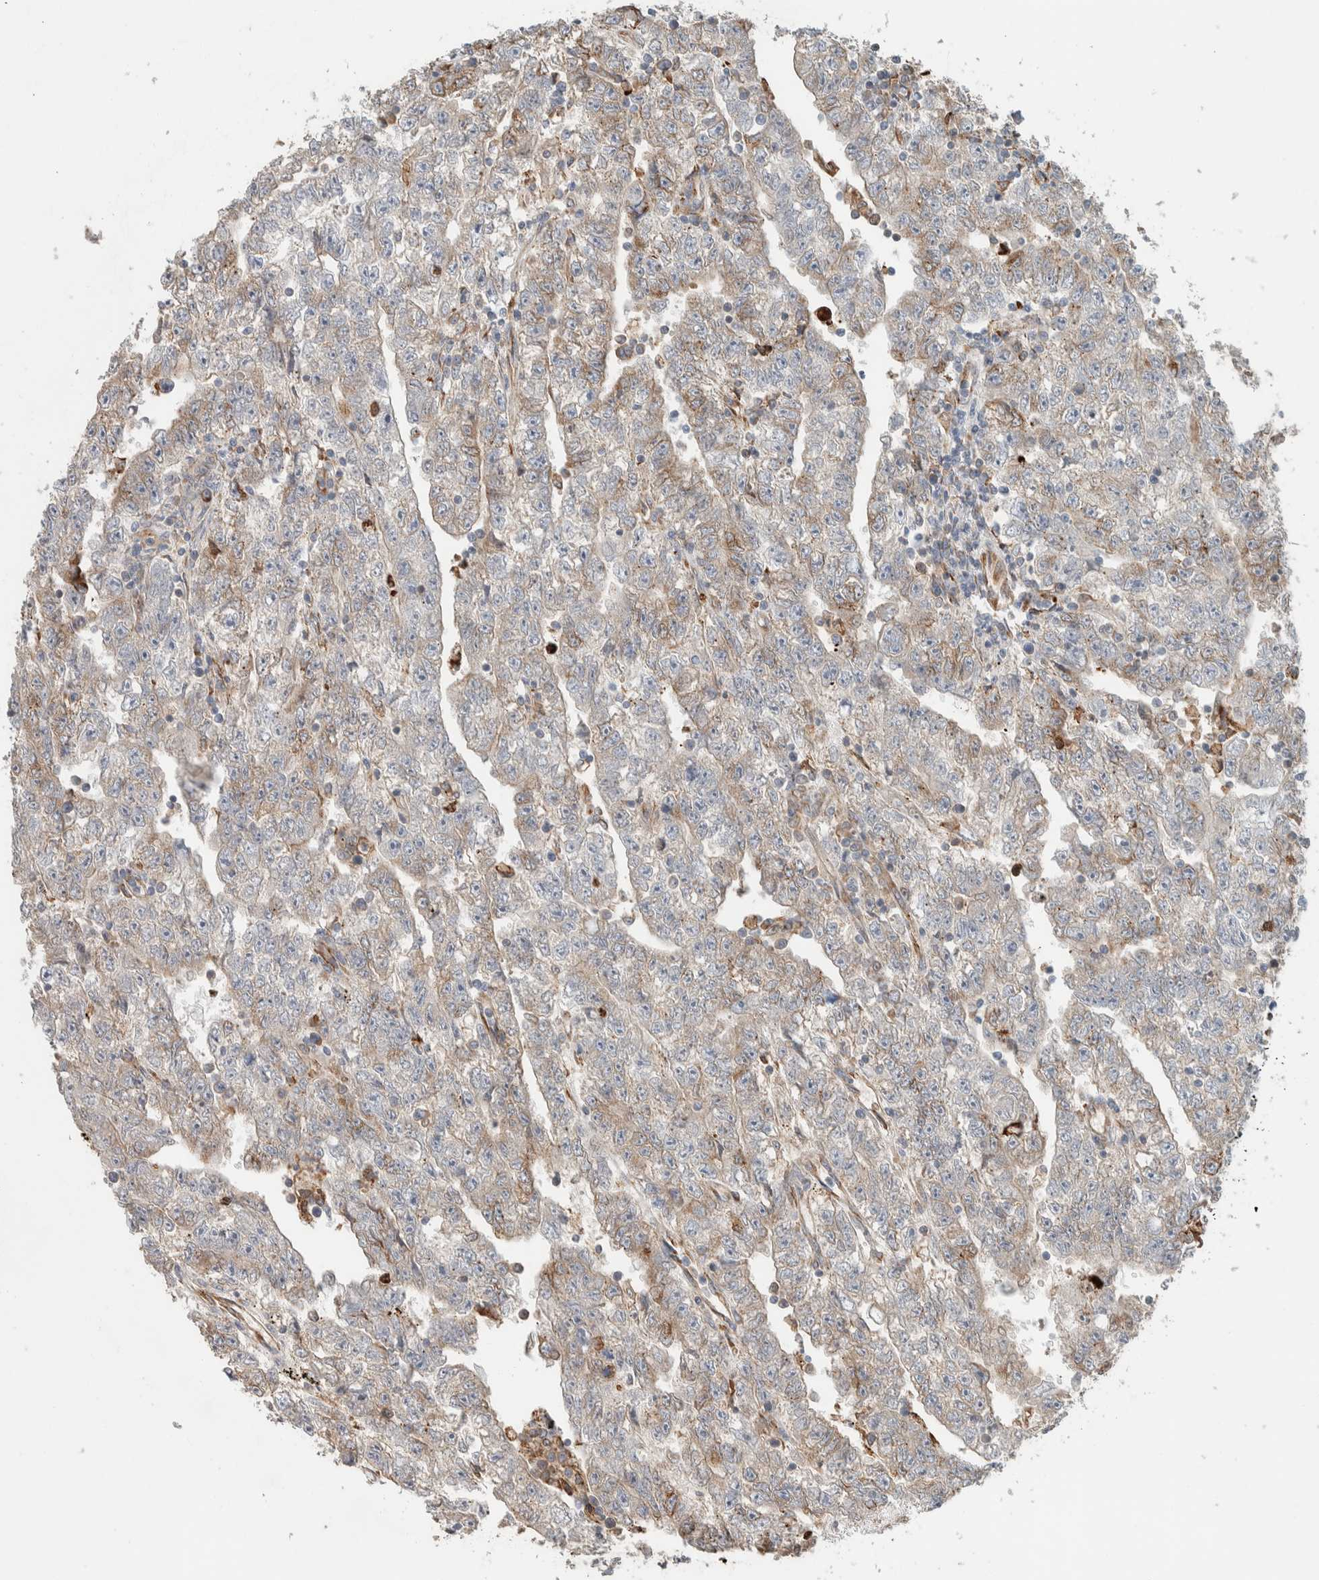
{"staining": {"intensity": "weak", "quantity": "<25%", "location": "cytoplasmic/membranous"}, "tissue": "testis cancer", "cell_type": "Tumor cells", "image_type": "cancer", "snomed": [{"axis": "morphology", "description": "Carcinoma, Embryonal, NOS"}, {"axis": "topography", "description": "Testis"}], "caption": "Testis cancer (embryonal carcinoma) stained for a protein using immunohistochemistry (IHC) reveals no expression tumor cells.", "gene": "ADCY8", "patient": {"sex": "male", "age": 25}}